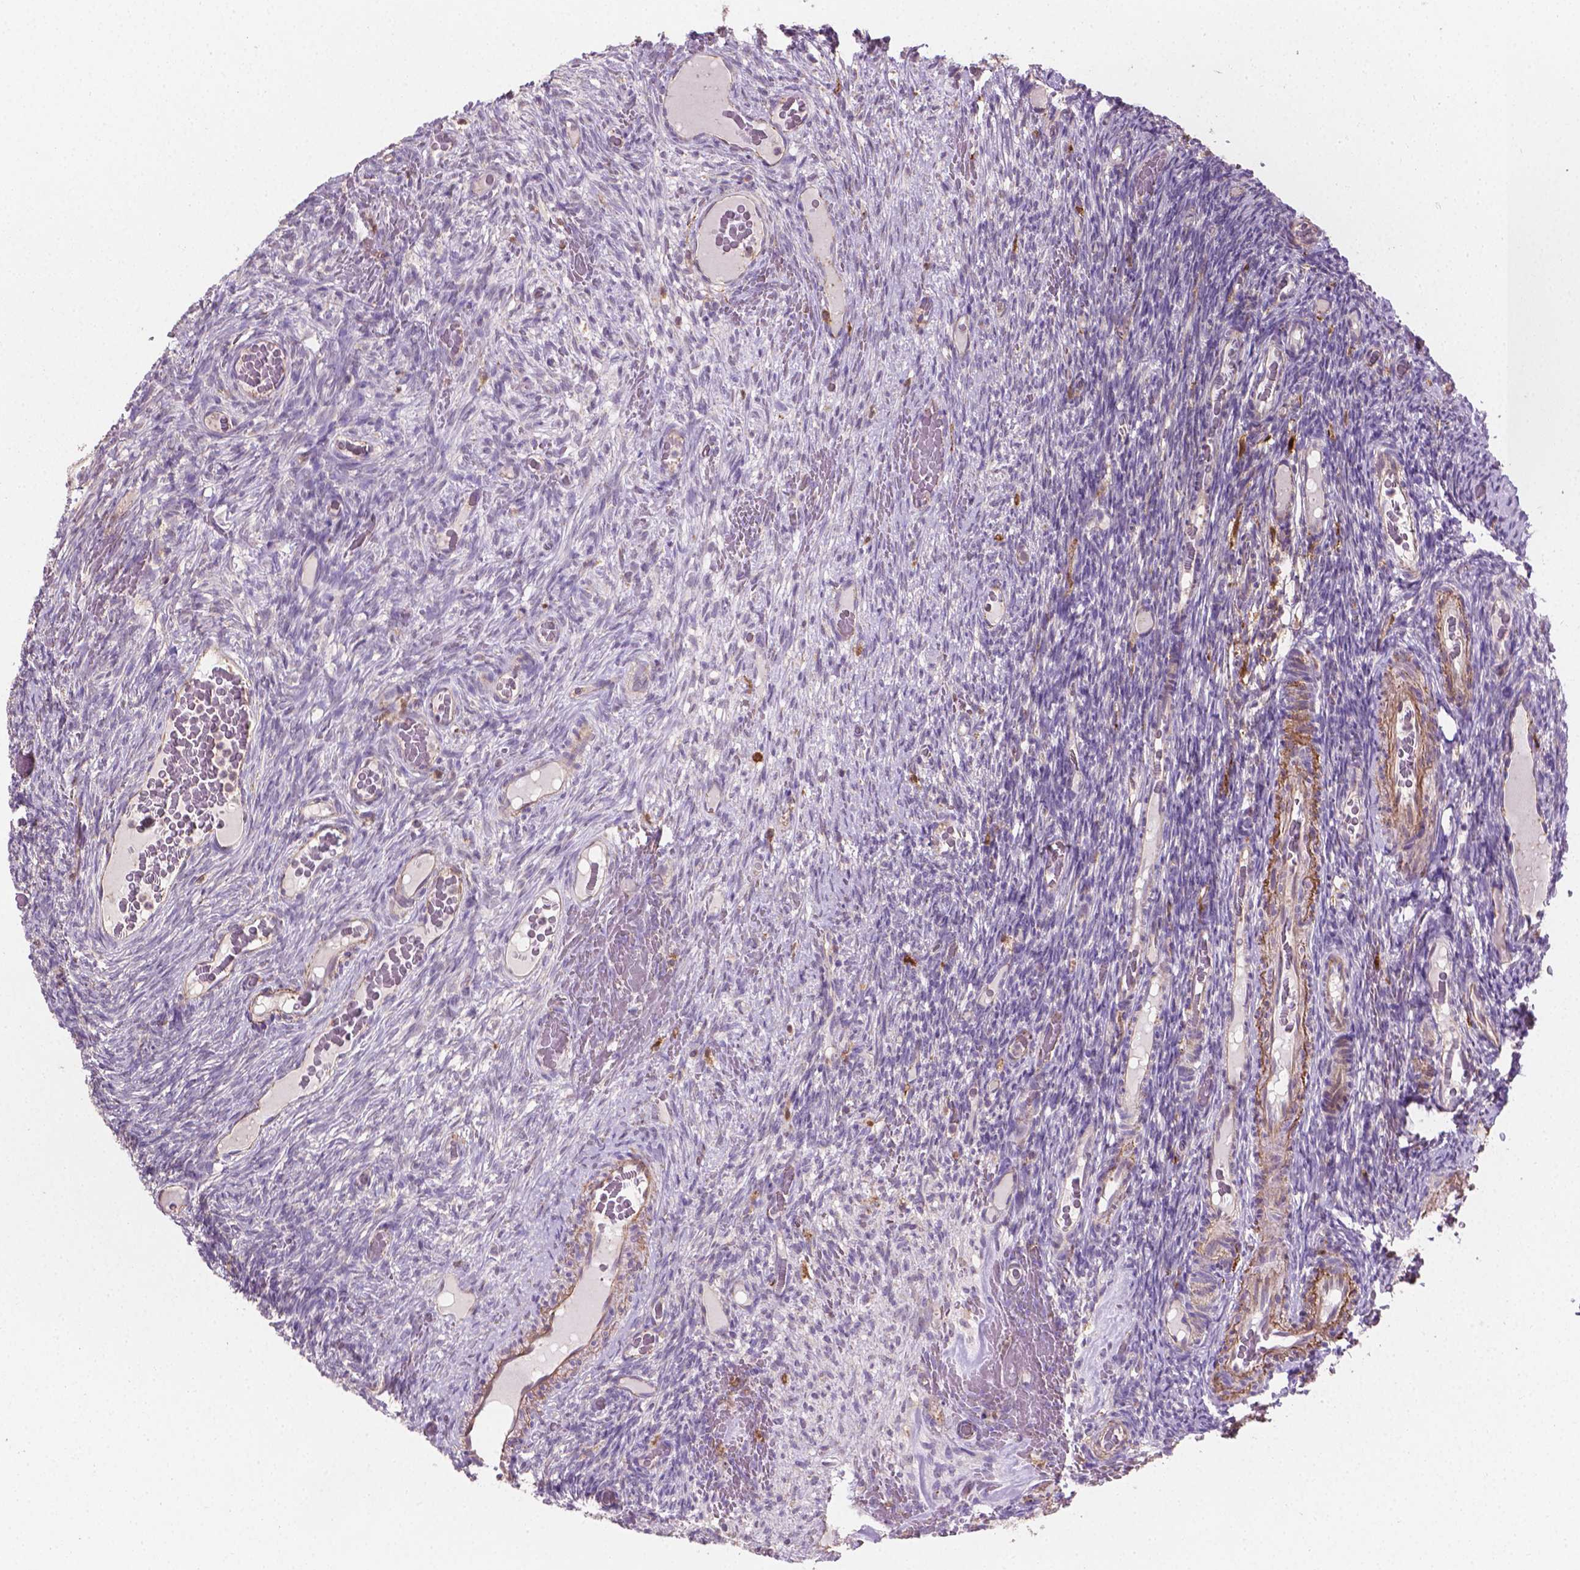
{"staining": {"intensity": "weak", "quantity": "<25%", "location": "cytoplasmic/membranous"}, "tissue": "ovary", "cell_type": "Follicle cells", "image_type": "normal", "snomed": [{"axis": "morphology", "description": "Normal tissue, NOS"}, {"axis": "topography", "description": "Ovary"}], "caption": "A photomicrograph of ovary stained for a protein shows no brown staining in follicle cells.", "gene": "TCAF1", "patient": {"sex": "female", "age": 34}}